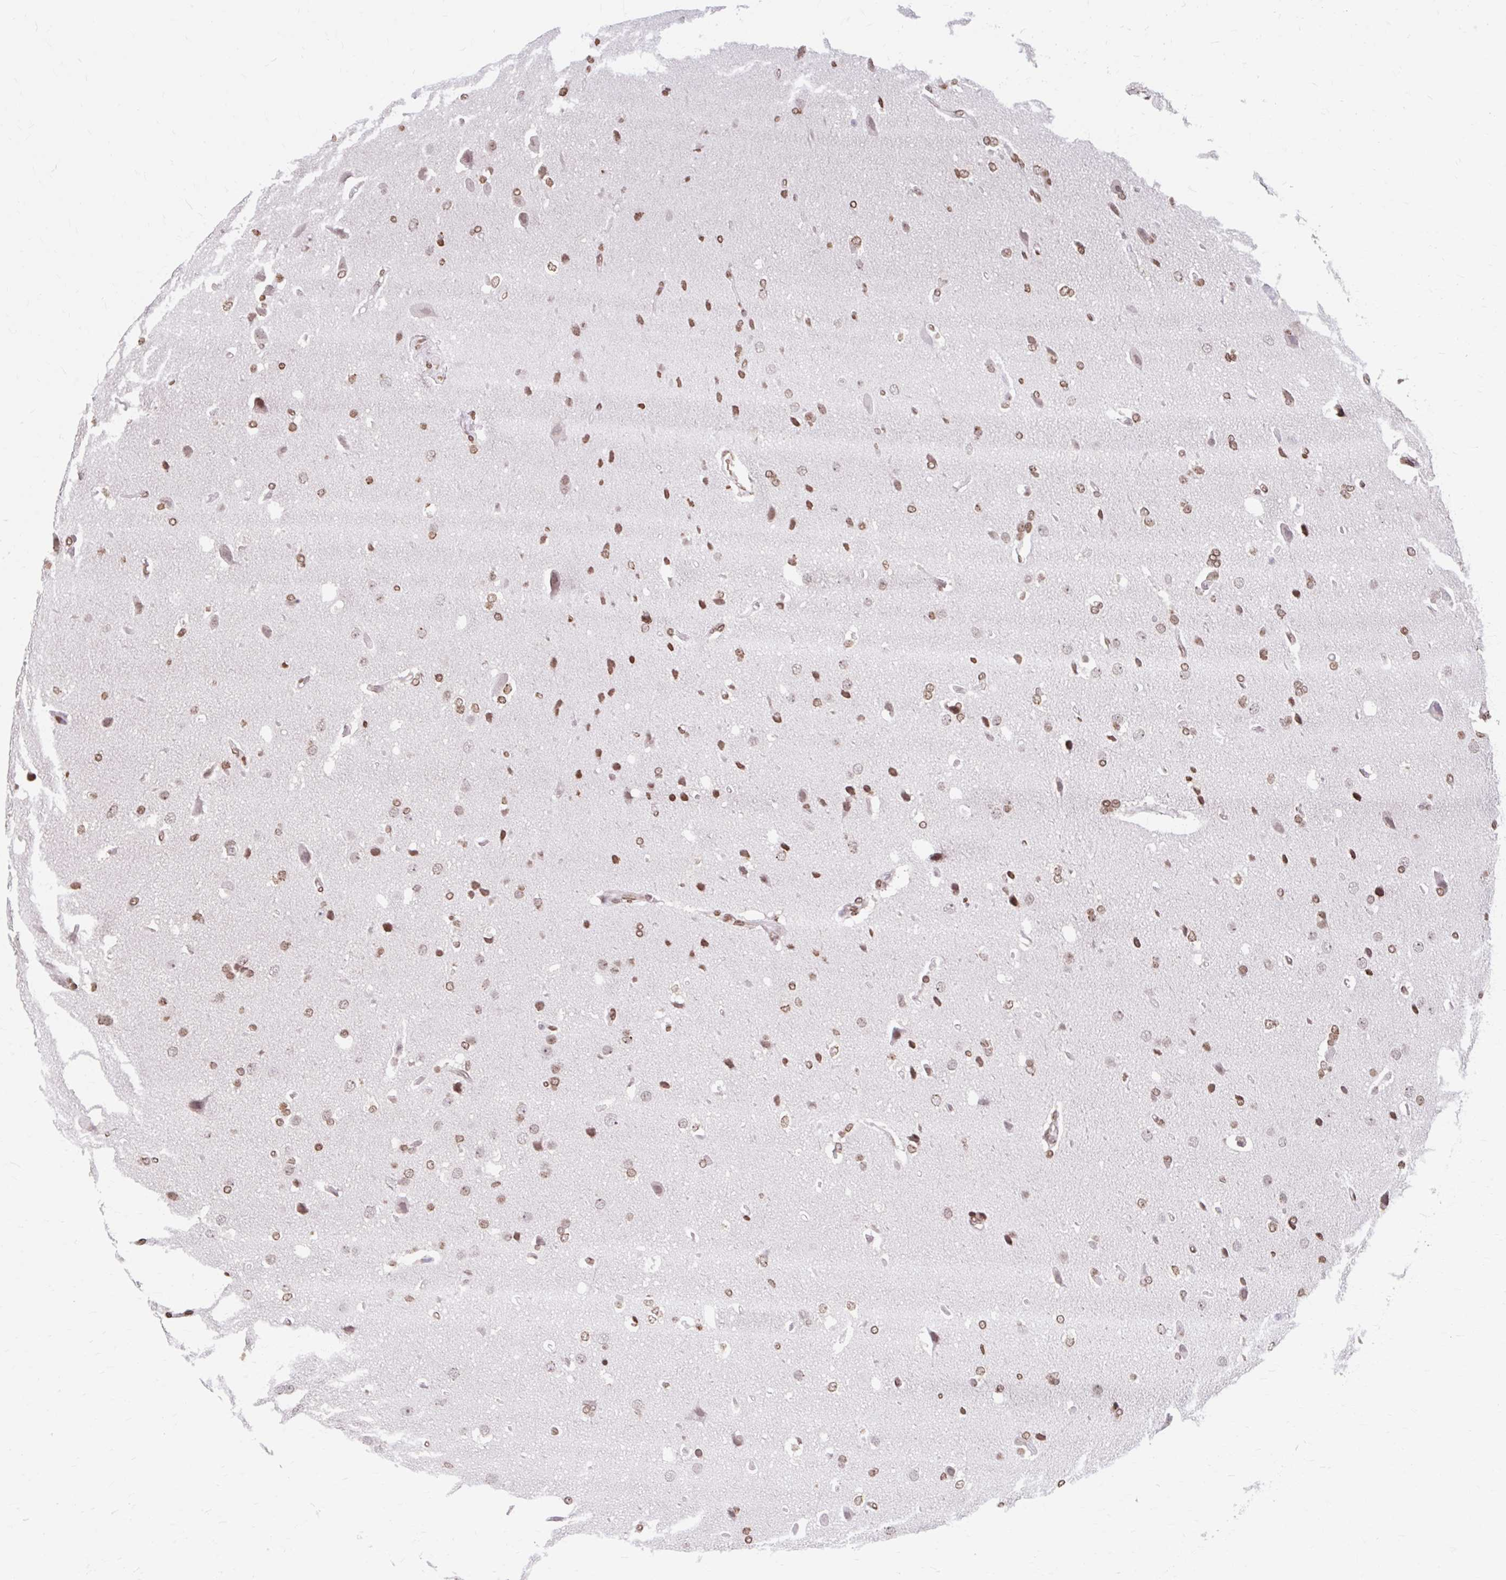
{"staining": {"intensity": "moderate", "quantity": ">75%", "location": "nuclear"}, "tissue": "glioma", "cell_type": "Tumor cells", "image_type": "cancer", "snomed": [{"axis": "morphology", "description": "Glioma, malignant, High grade"}, {"axis": "topography", "description": "Brain"}], "caption": "Malignant glioma (high-grade) stained for a protein (brown) reveals moderate nuclear positive expression in approximately >75% of tumor cells.", "gene": "ORC3", "patient": {"sex": "male", "age": 56}}